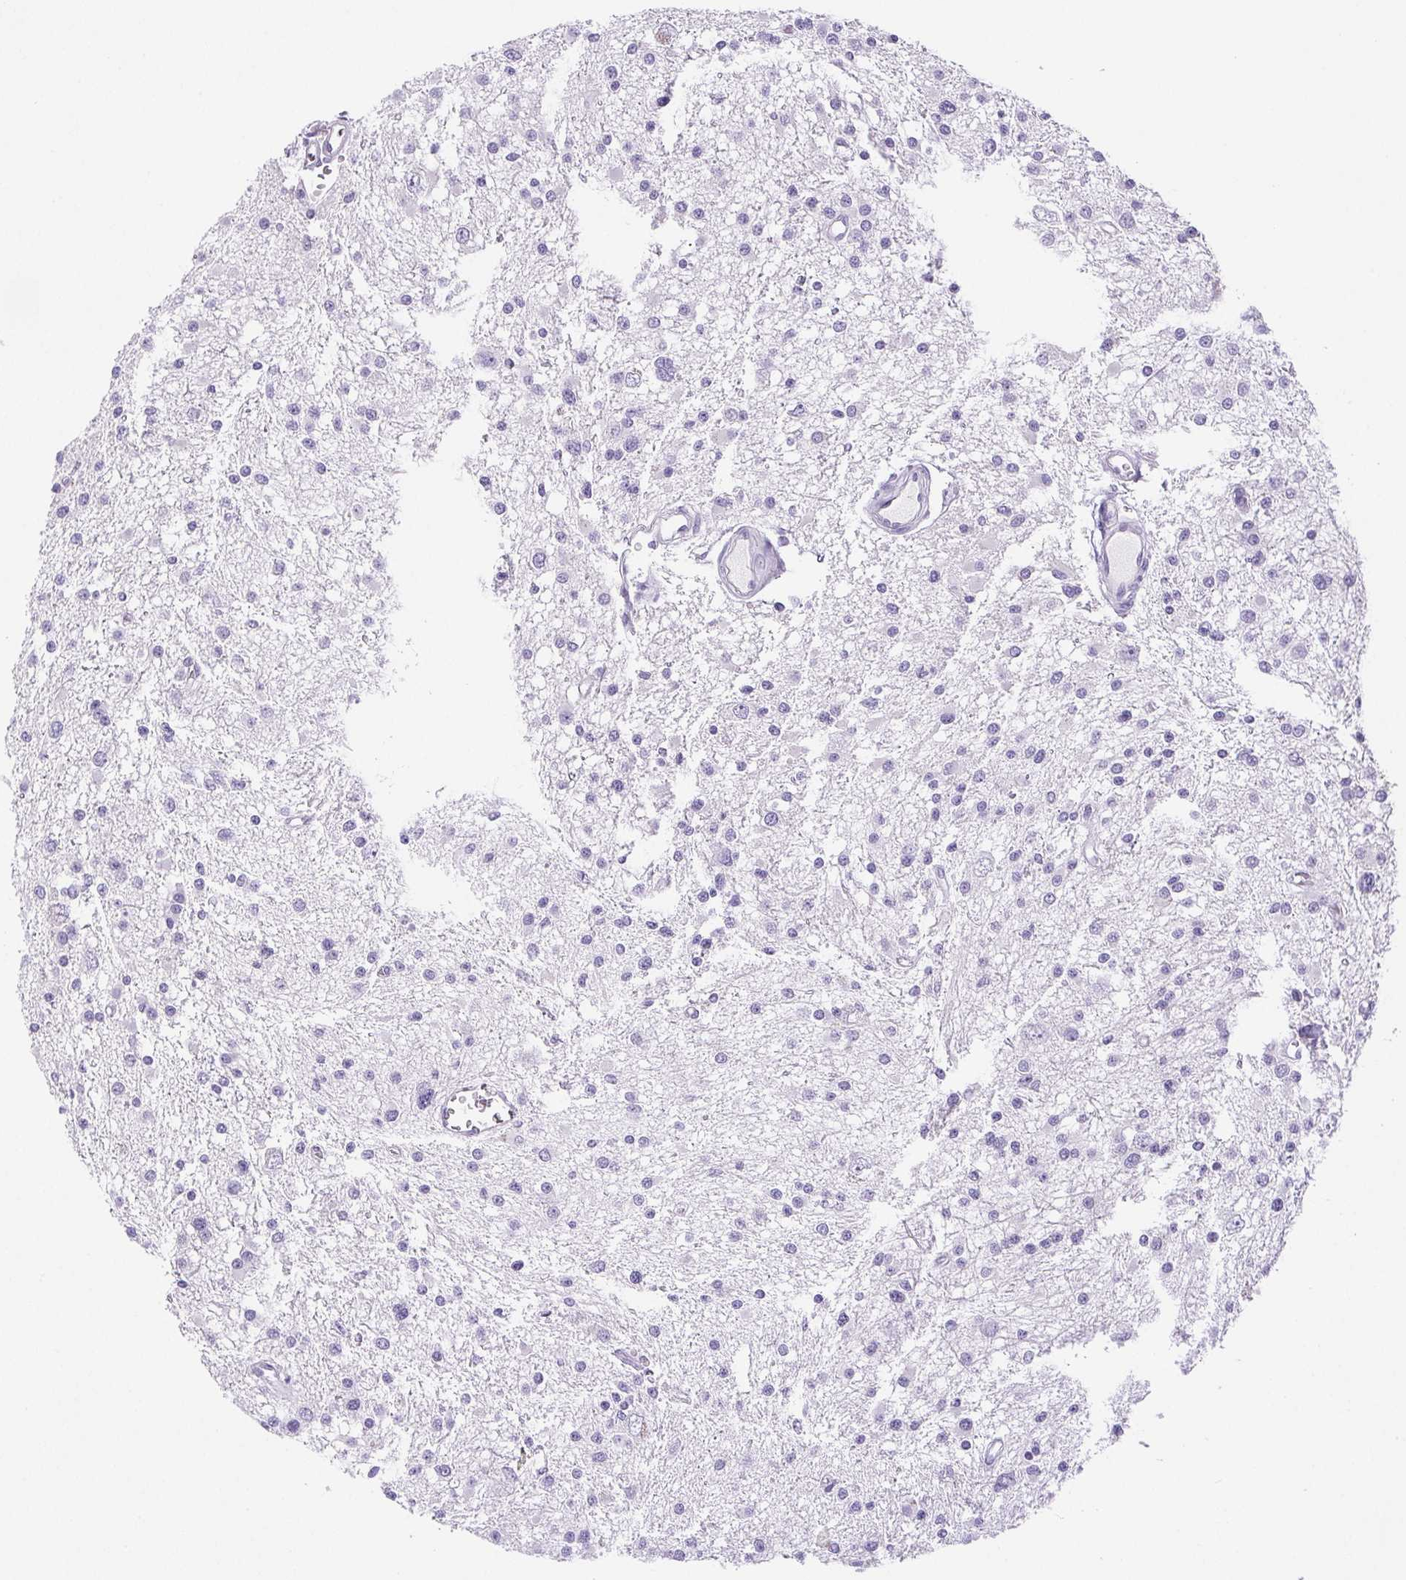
{"staining": {"intensity": "negative", "quantity": "none", "location": "none"}, "tissue": "glioma", "cell_type": "Tumor cells", "image_type": "cancer", "snomed": [{"axis": "morphology", "description": "Glioma, malignant, High grade"}, {"axis": "topography", "description": "Brain"}], "caption": "Tumor cells show no significant positivity in high-grade glioma (malignant).", "gene": "PAPPA2", "patient": {"sex": "male", "age": 54}}